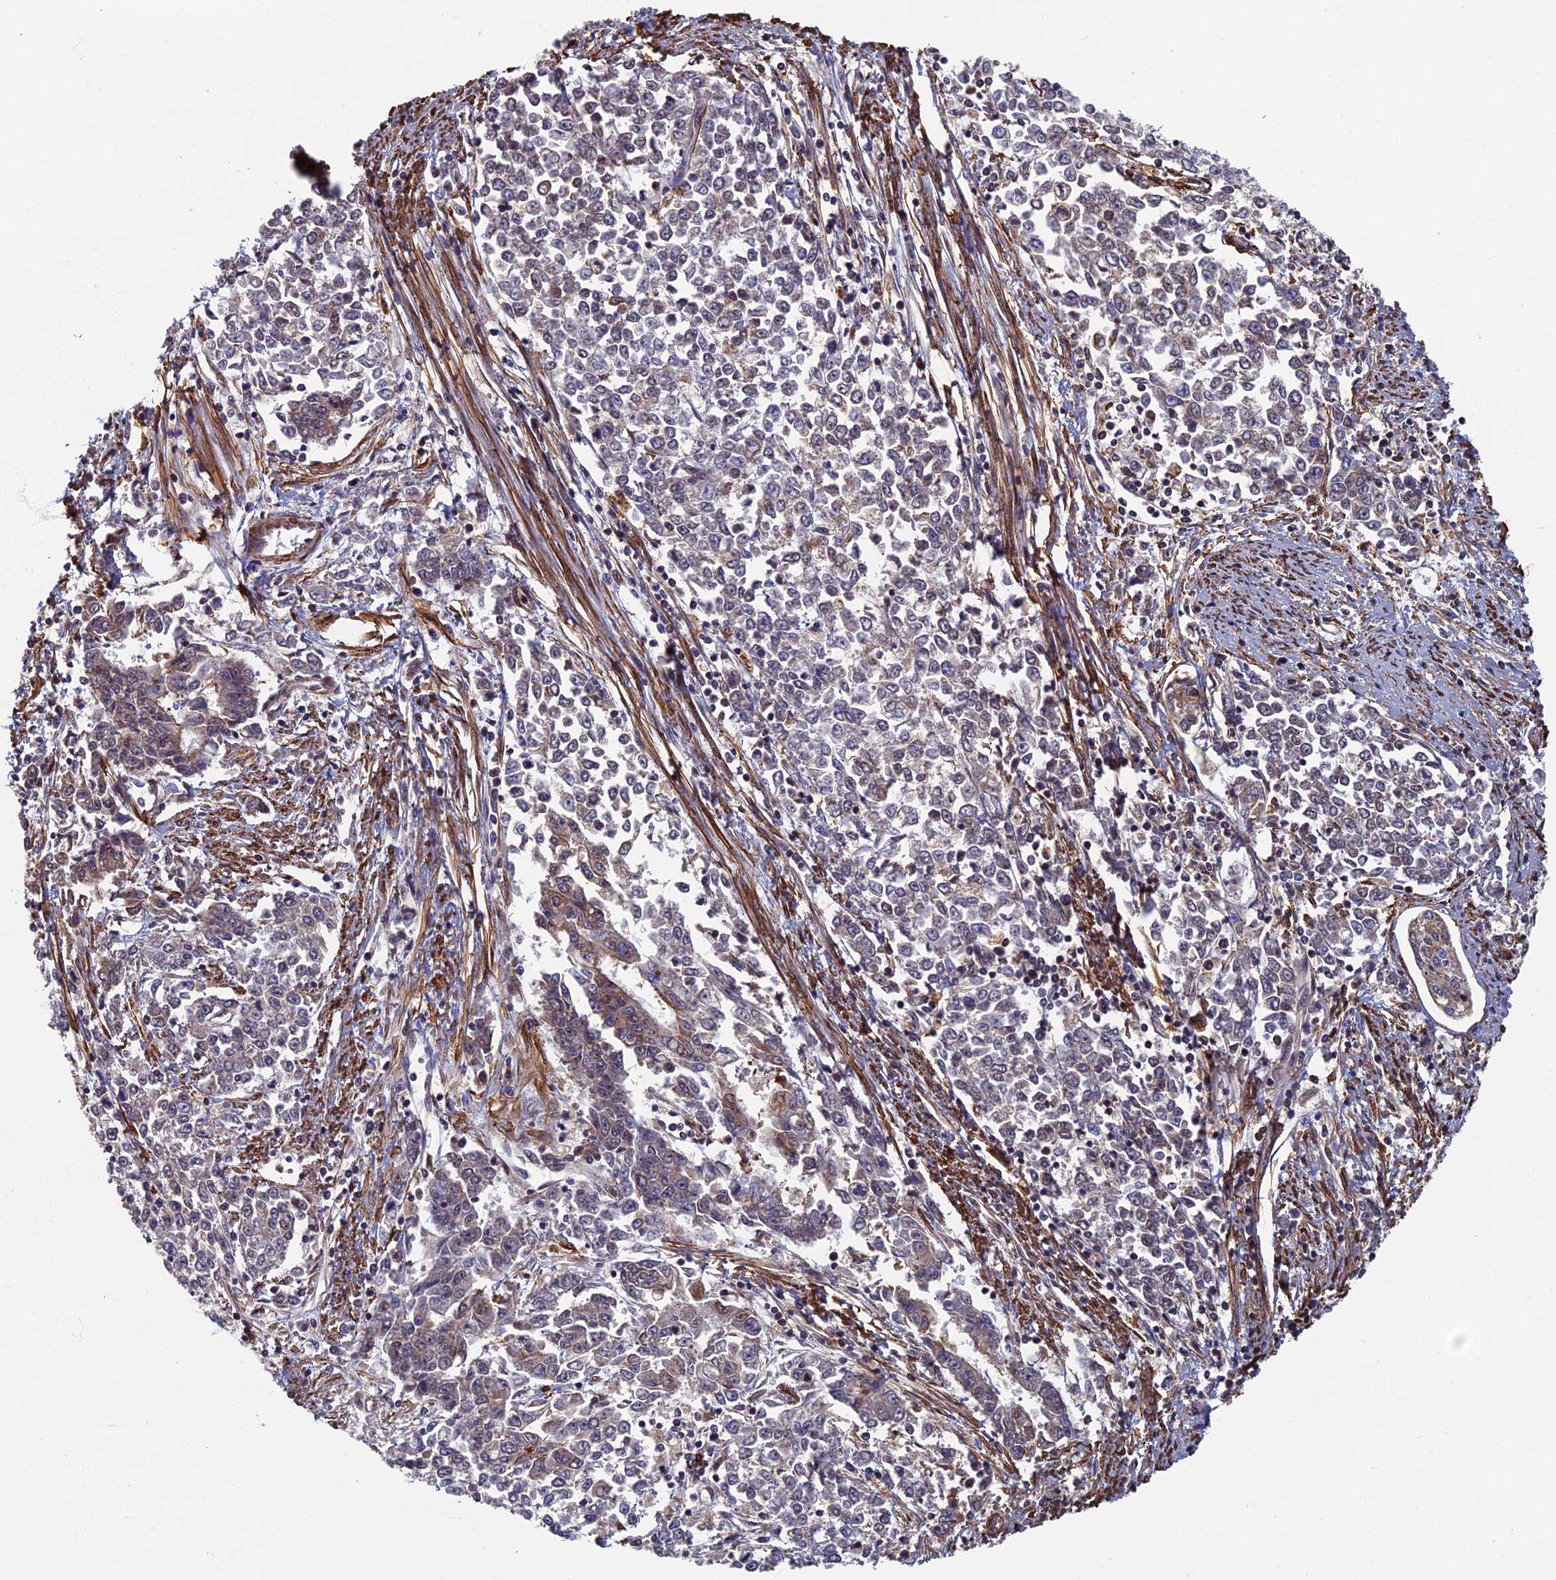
{"staining": {"intensity": "negative", "quantity": "none", "location": "none"}, "tissue": "endometrial cancer", "cell_type": "Tumor cells", "image_type": "cancer", "snomed": [{"axis": "morphology", "description": "Adenocarcinoma, NOS"}, {"axis": "topography", "description": "Endometrium"}], "caption": "Tumor cells show no significant positivity in endometrial adenocarcinoma.", "gene": "CTDP1", "patient": {"sex": "female", "age": 50}}